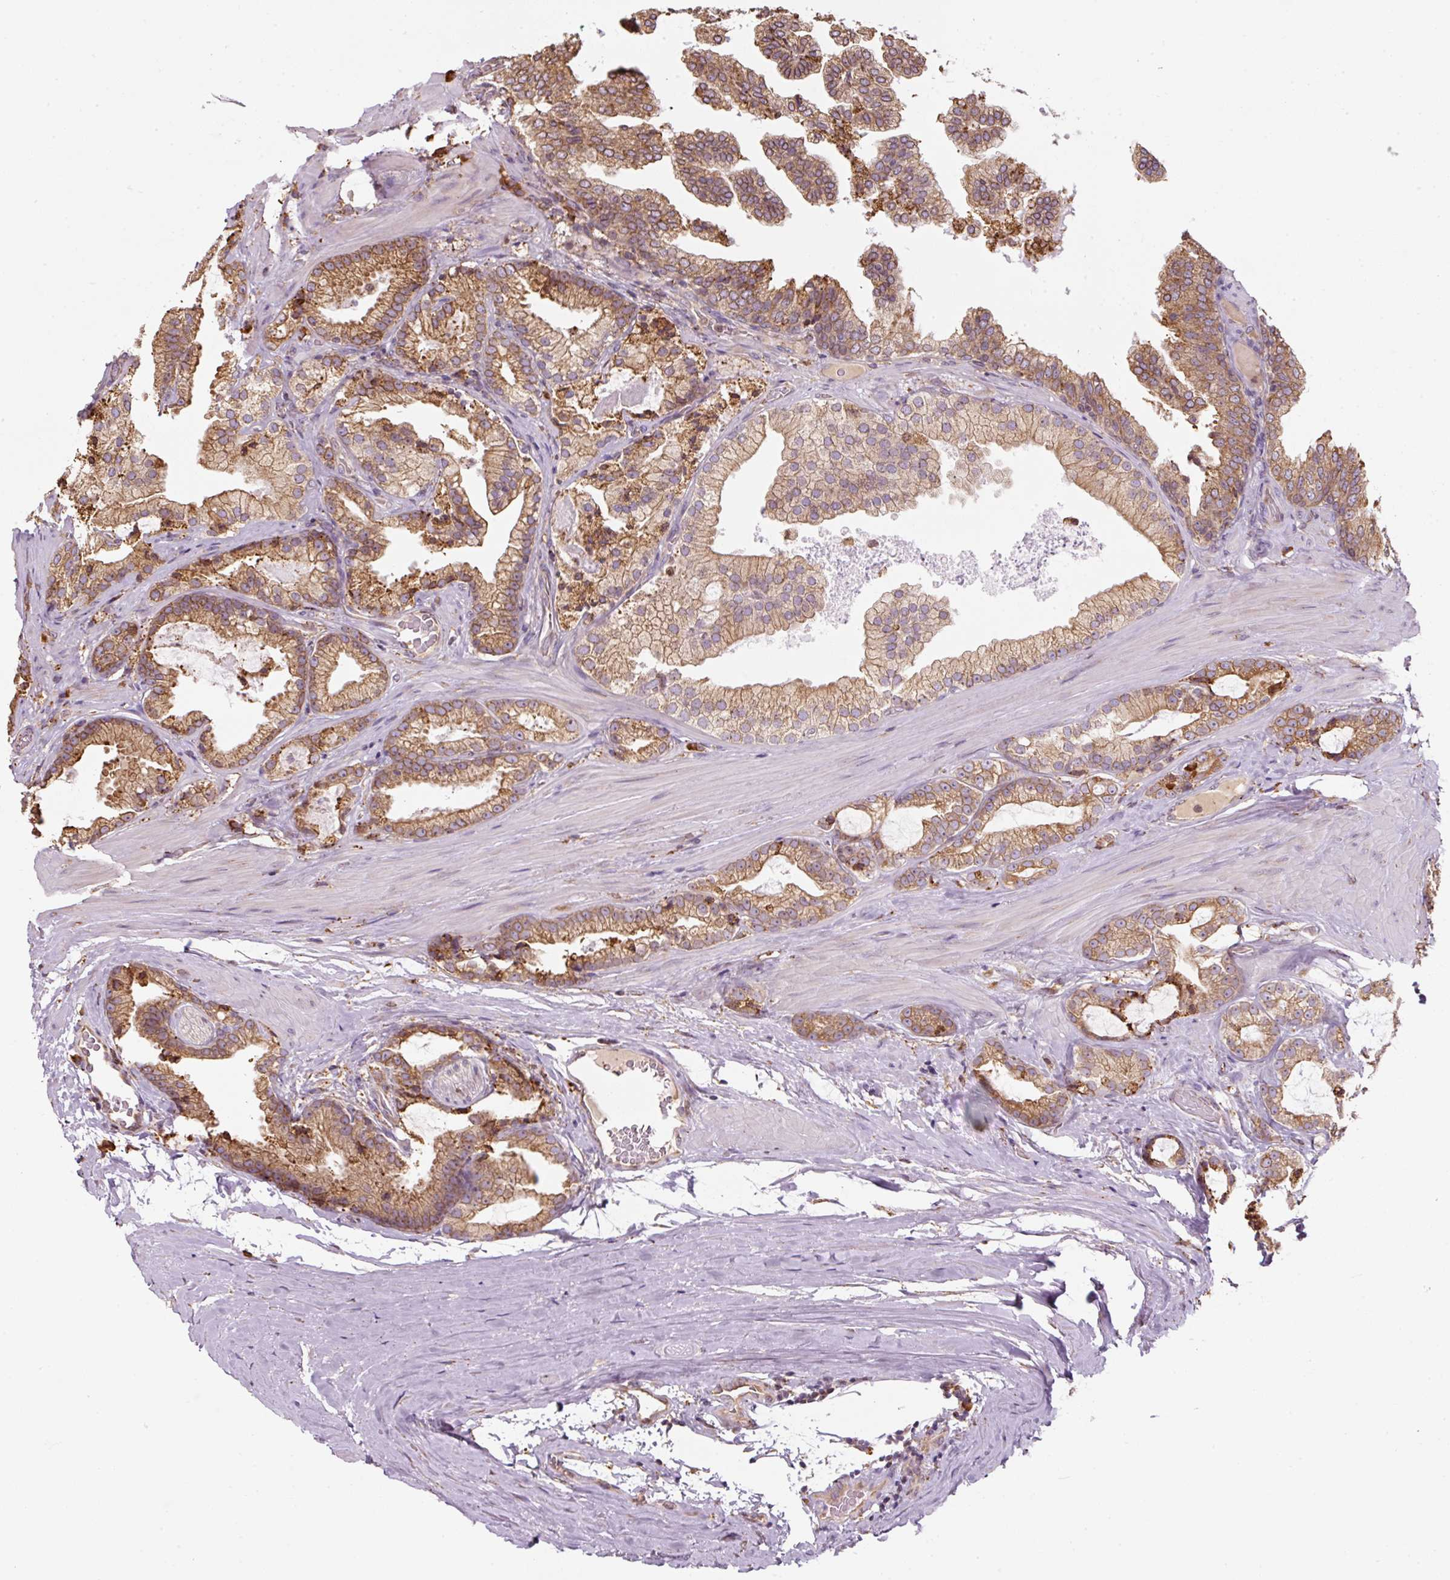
{"staining": {"intensity": "moderate", "quantity": ">75%", "location": "cytoplasmic/membranous"}, "tissue": "prostate cancer", "cell_type": "Tumor cells", "image_type": "cancer", "snomed": [{"axis": "morphology", "description": "Adenocarcinoma, High grade"}, {"axis": "topography", "description": "Prostate"}], "caption": "Prostate adenocarcinoma (high-grade) stained with DAB (3,3'-diaminobenzidine) immunohistochemistry (IHC) shows medium levels of moderate cytoplasmic/membranous expression in approximately >75% of tumor cells.", "gene": "PRKCSH", "patient": {"sex": "male", "age": 68}}